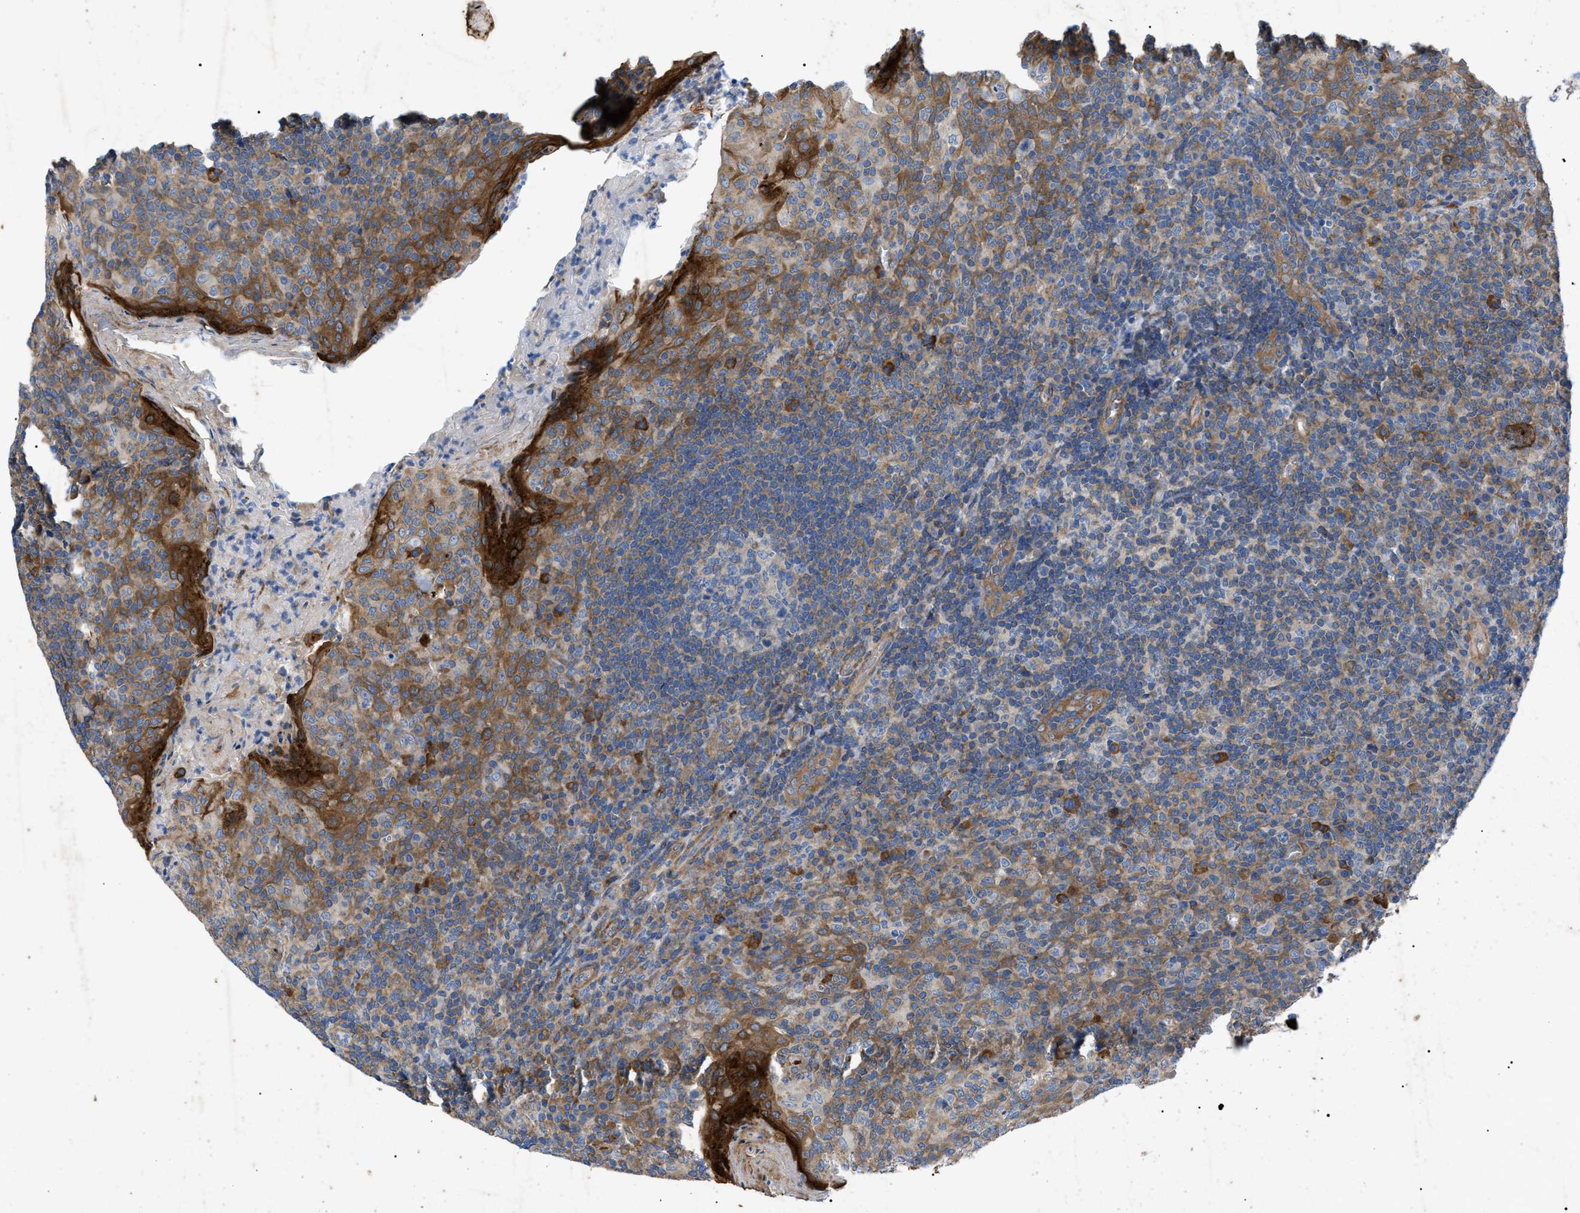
{"staining": {"intensity": "weak", "quantity": "25%-75%", "location": "cytoplasmic/membranous"}, "tissue": "tonsil", "cell_type": "Germinal center cells", "image_type": "normal", "snomed": [{"axis": "morphology", "description": "Normal tissue, NOS"}, {"axis": "topography", "description": "Tonsil"}], "caption": "This is a histology image of immunohistochemistry staining of benign tonsil, which shows weak staining in the cytoplasmic/membranous of germinal center cells.", "gene": "HSPB8", "patient": {"sex": "male", "age": 17}}